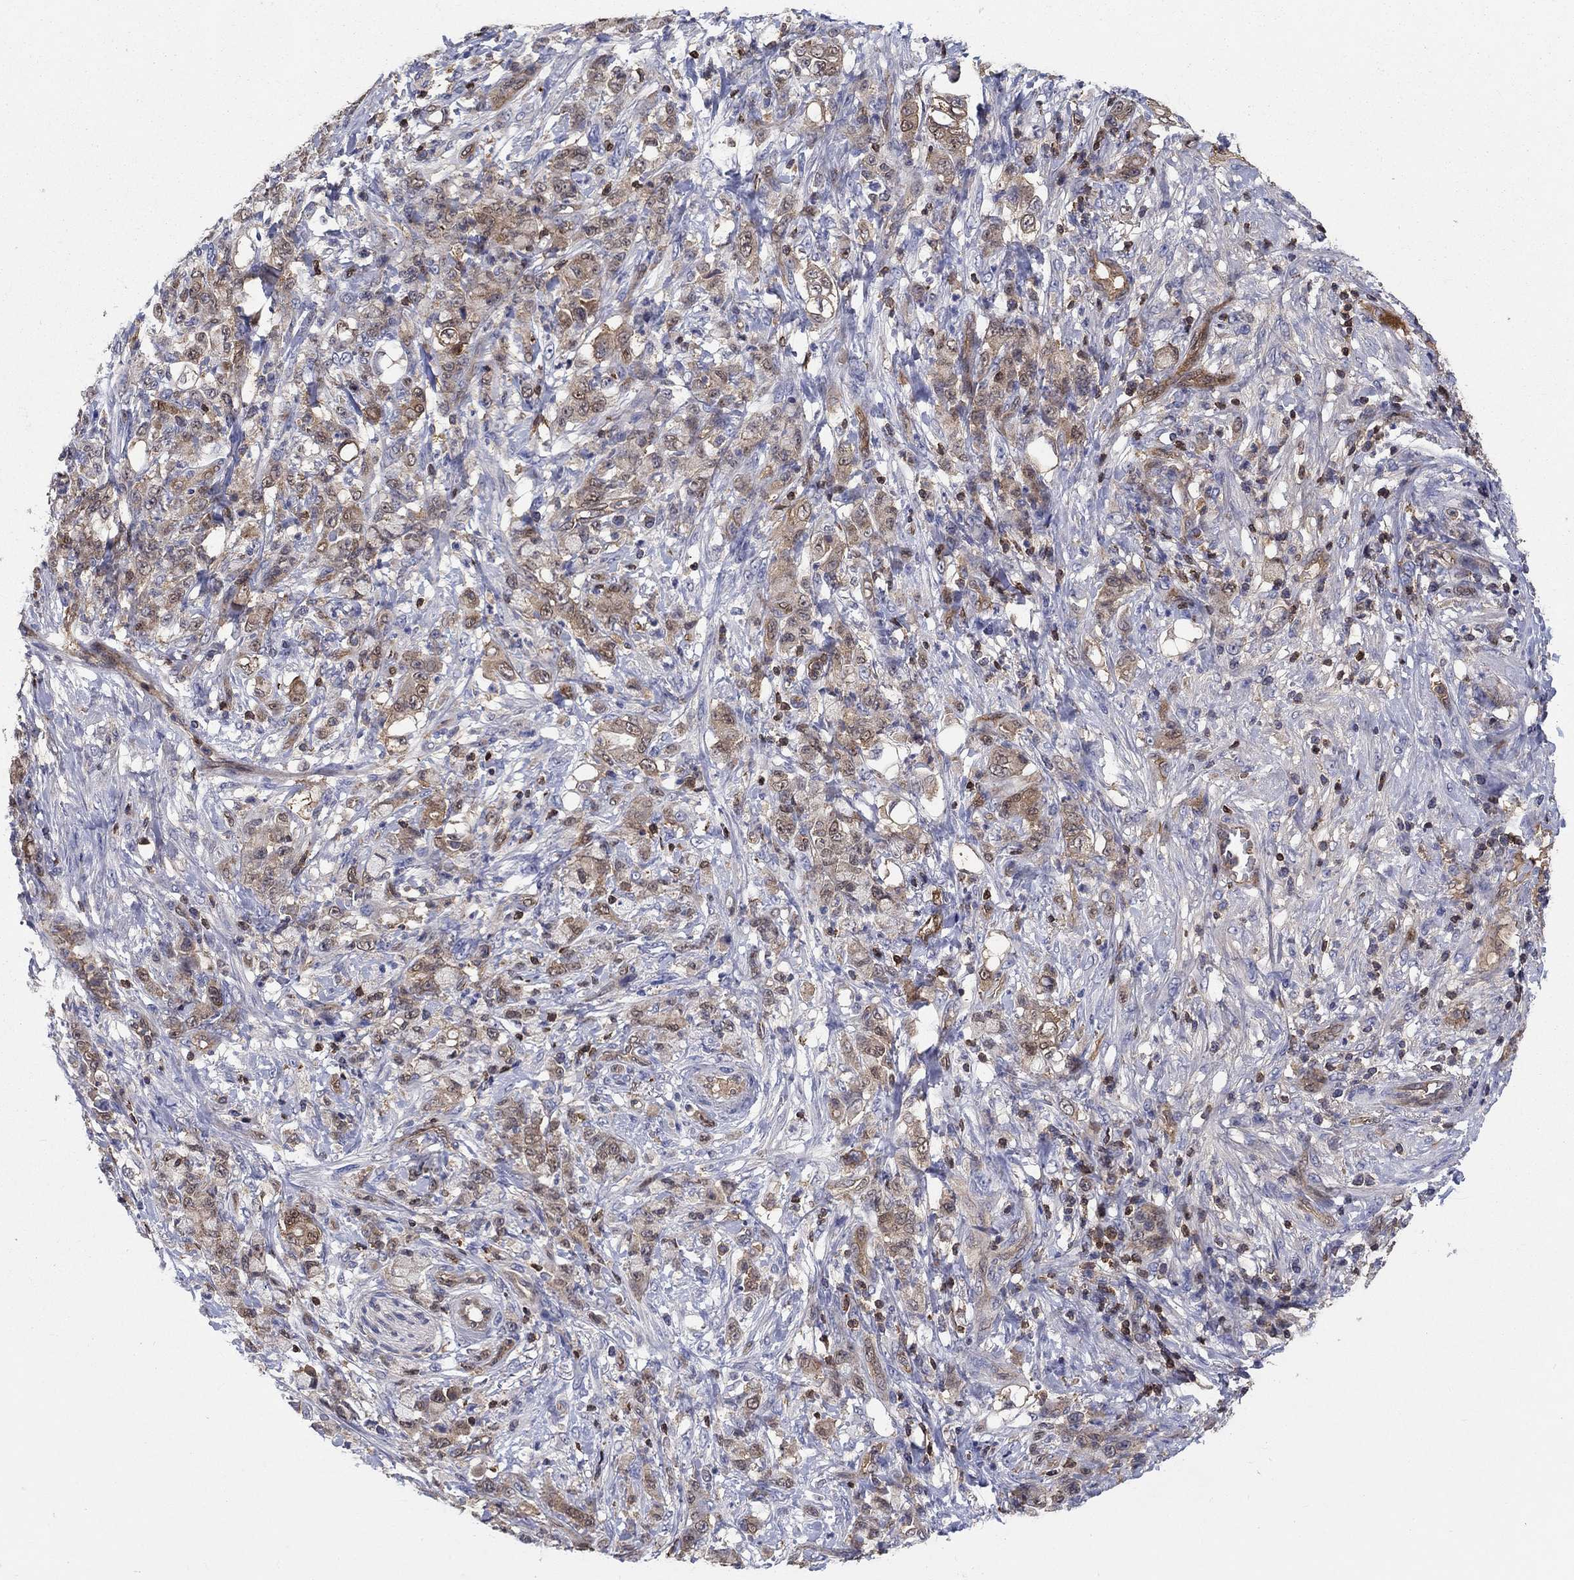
{"staining": {"intensity": "weak", "quantity": "25%-75%", "location": "cytoplasmic/membranous"}, "tissue": "stomach cancer", "cell_type": "Tumor cells", "image_type": "cancer", "snomed": [{"axis": "morphology", "description": "Adenocarcinoma, NOS"}, {"axis": "topography", "description": "Stomach"}], "caption": "Stomach adenocarcinoma stained with a brown dye shows weak cytoplasmic/membranous positive staining in about 25%-75% of tumor cells.", "gene": "AGFG2", "patient": {"sex": "female", "age": 79}}